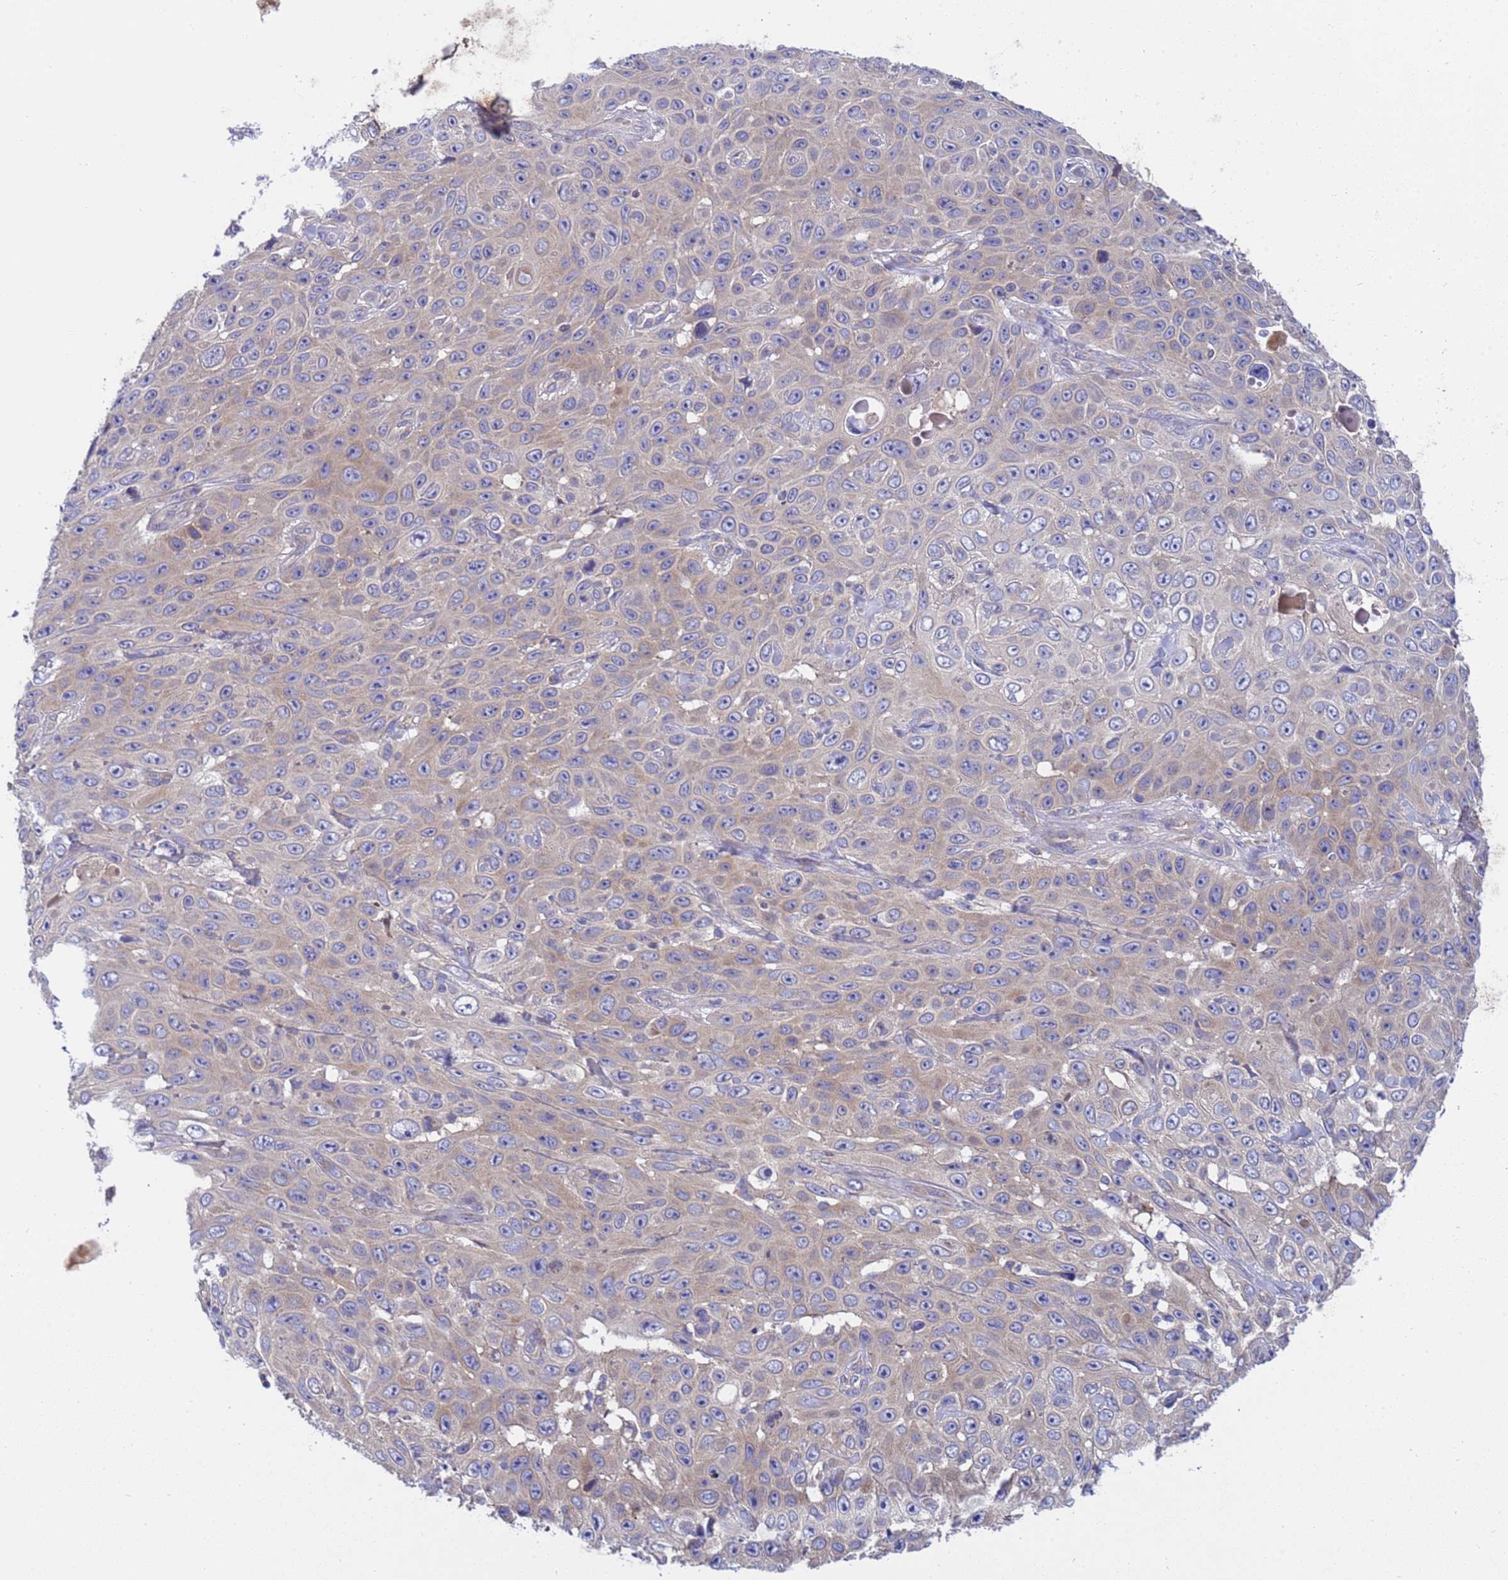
{"staining": {"intensity": "negative", "quantity": "none", "location": "none"}, "tissue": "skin cancer", "cell_type": "Tumor cells", "image_type": "cancer", "snomed": [{"axis": "morphology", "description": "Squamous cell carcinoma, NOS"}, {"axis": "topography", "description": "Skin"}], "caption": "This histopathology image is of skin cancer stained with IHC to label a protein in brown with the nuclei are counter-stained blue. There is no staining in tumor cells.", "gene": "RC3H2", "patient": {"sex": "male", "age": 82}}